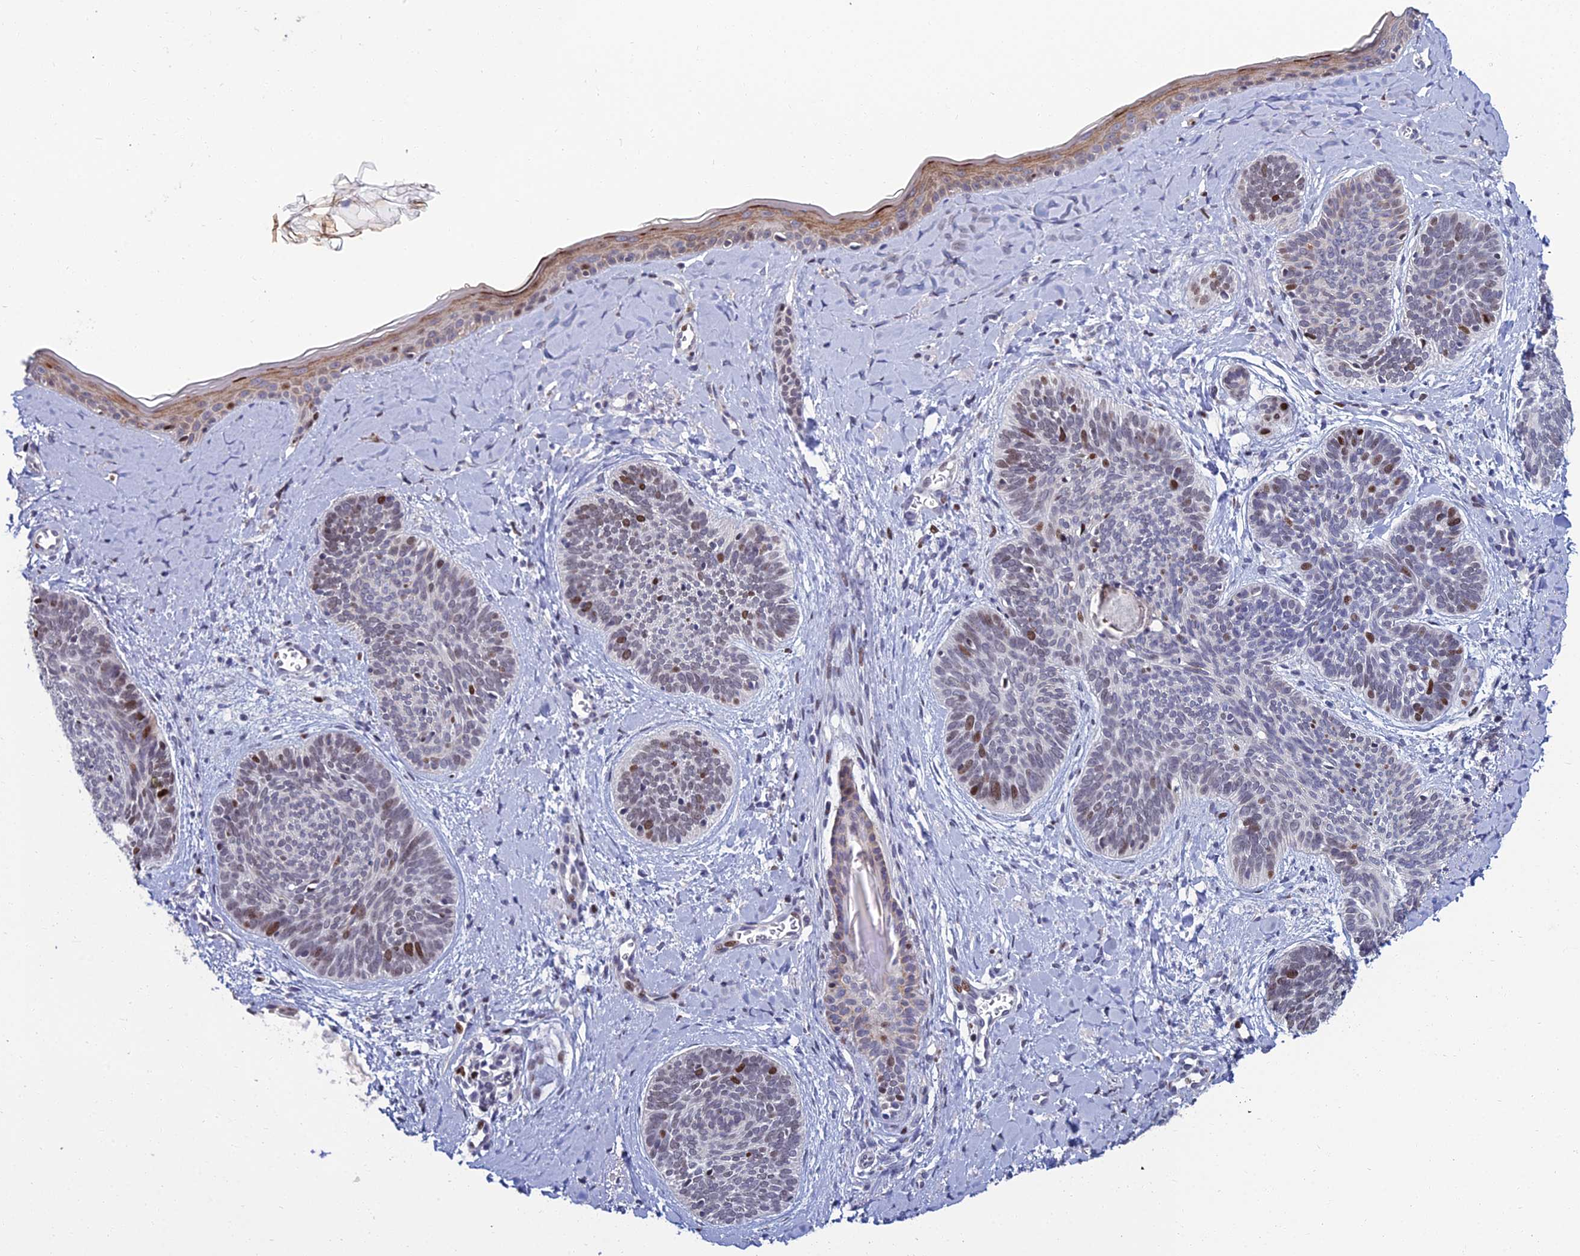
{"staining": {"intensity": "moderate", "quantity": "<25%", "location": "nuclear"}, "tissue": "skin cancer", "cell_type": "Tumor cells", "image_type": "cancer", "snomed": [{"axis": "morphology", "description": "Basal cell carcinoma"}, {"axis": "topography", "description": "Skin"}], "caption": "Protein analysis of skin basal cell carcinoma tissue reveals moderate nuclear positivity in about <25% of tumor cells.", "gene": "TAF9B", "patient": {"sex": "female", "age": 81}}